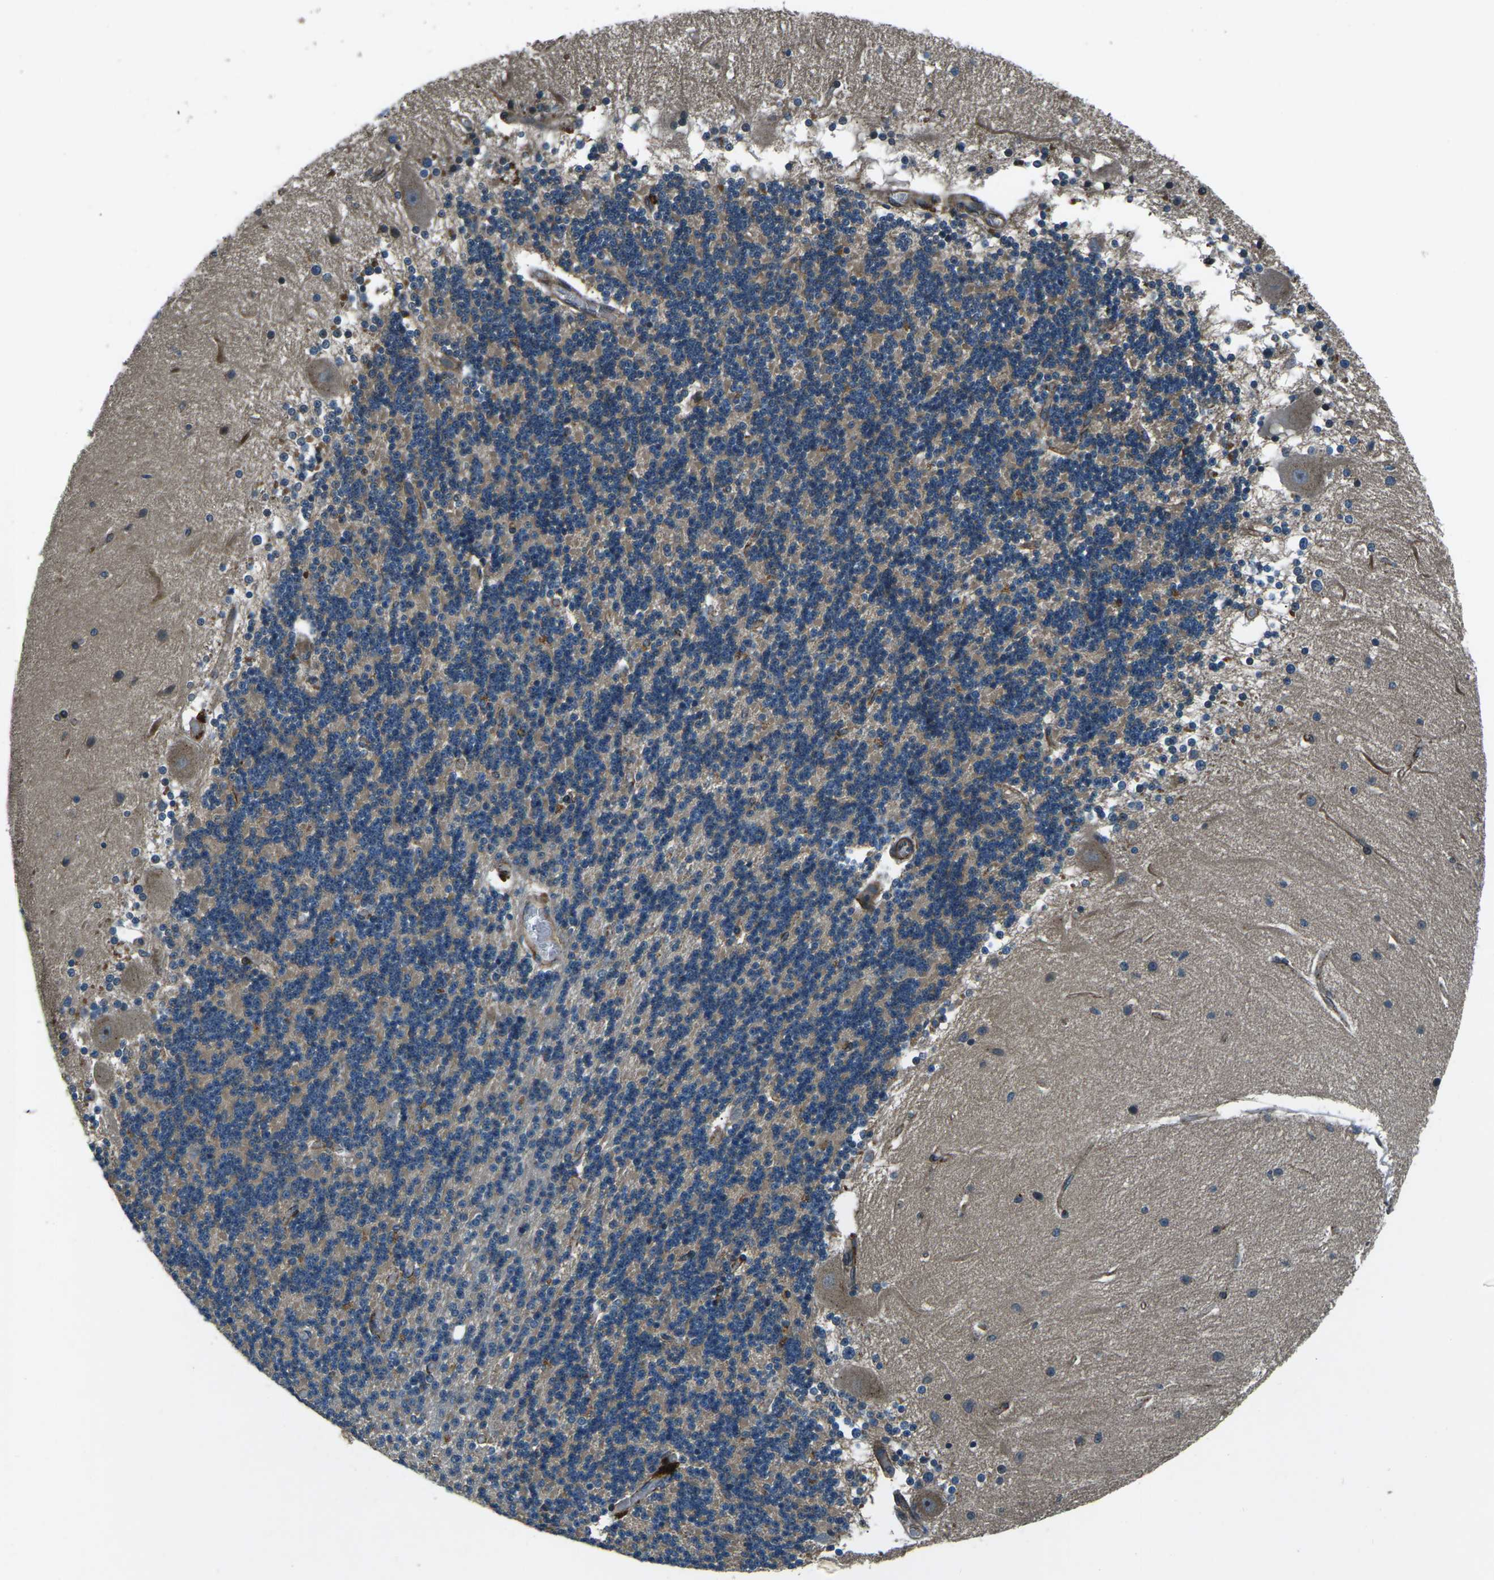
{"staining": {"intensity": "weak", "quantity": "25%-75%", "location": "cytoplasmic/membranous"}, "tissue": "cerebellum", "cell_type": "Cells in granular layer", "image_type": "normal", "snomed": [{"axis": "morphology", "description": "Normal tissue, NOS"}, {"axis": "topography", "description": "Cerebellum"}], "caption": "A high-resolution photomicrograph shows immunohistochemistry staining of benign cerebellum, which shows weak cytoplasmic/membranous positivity in about 25%-75% of cells in granular layer.", "gene": "AFAP1", "patient": {"sex": "female", "age": 54}}